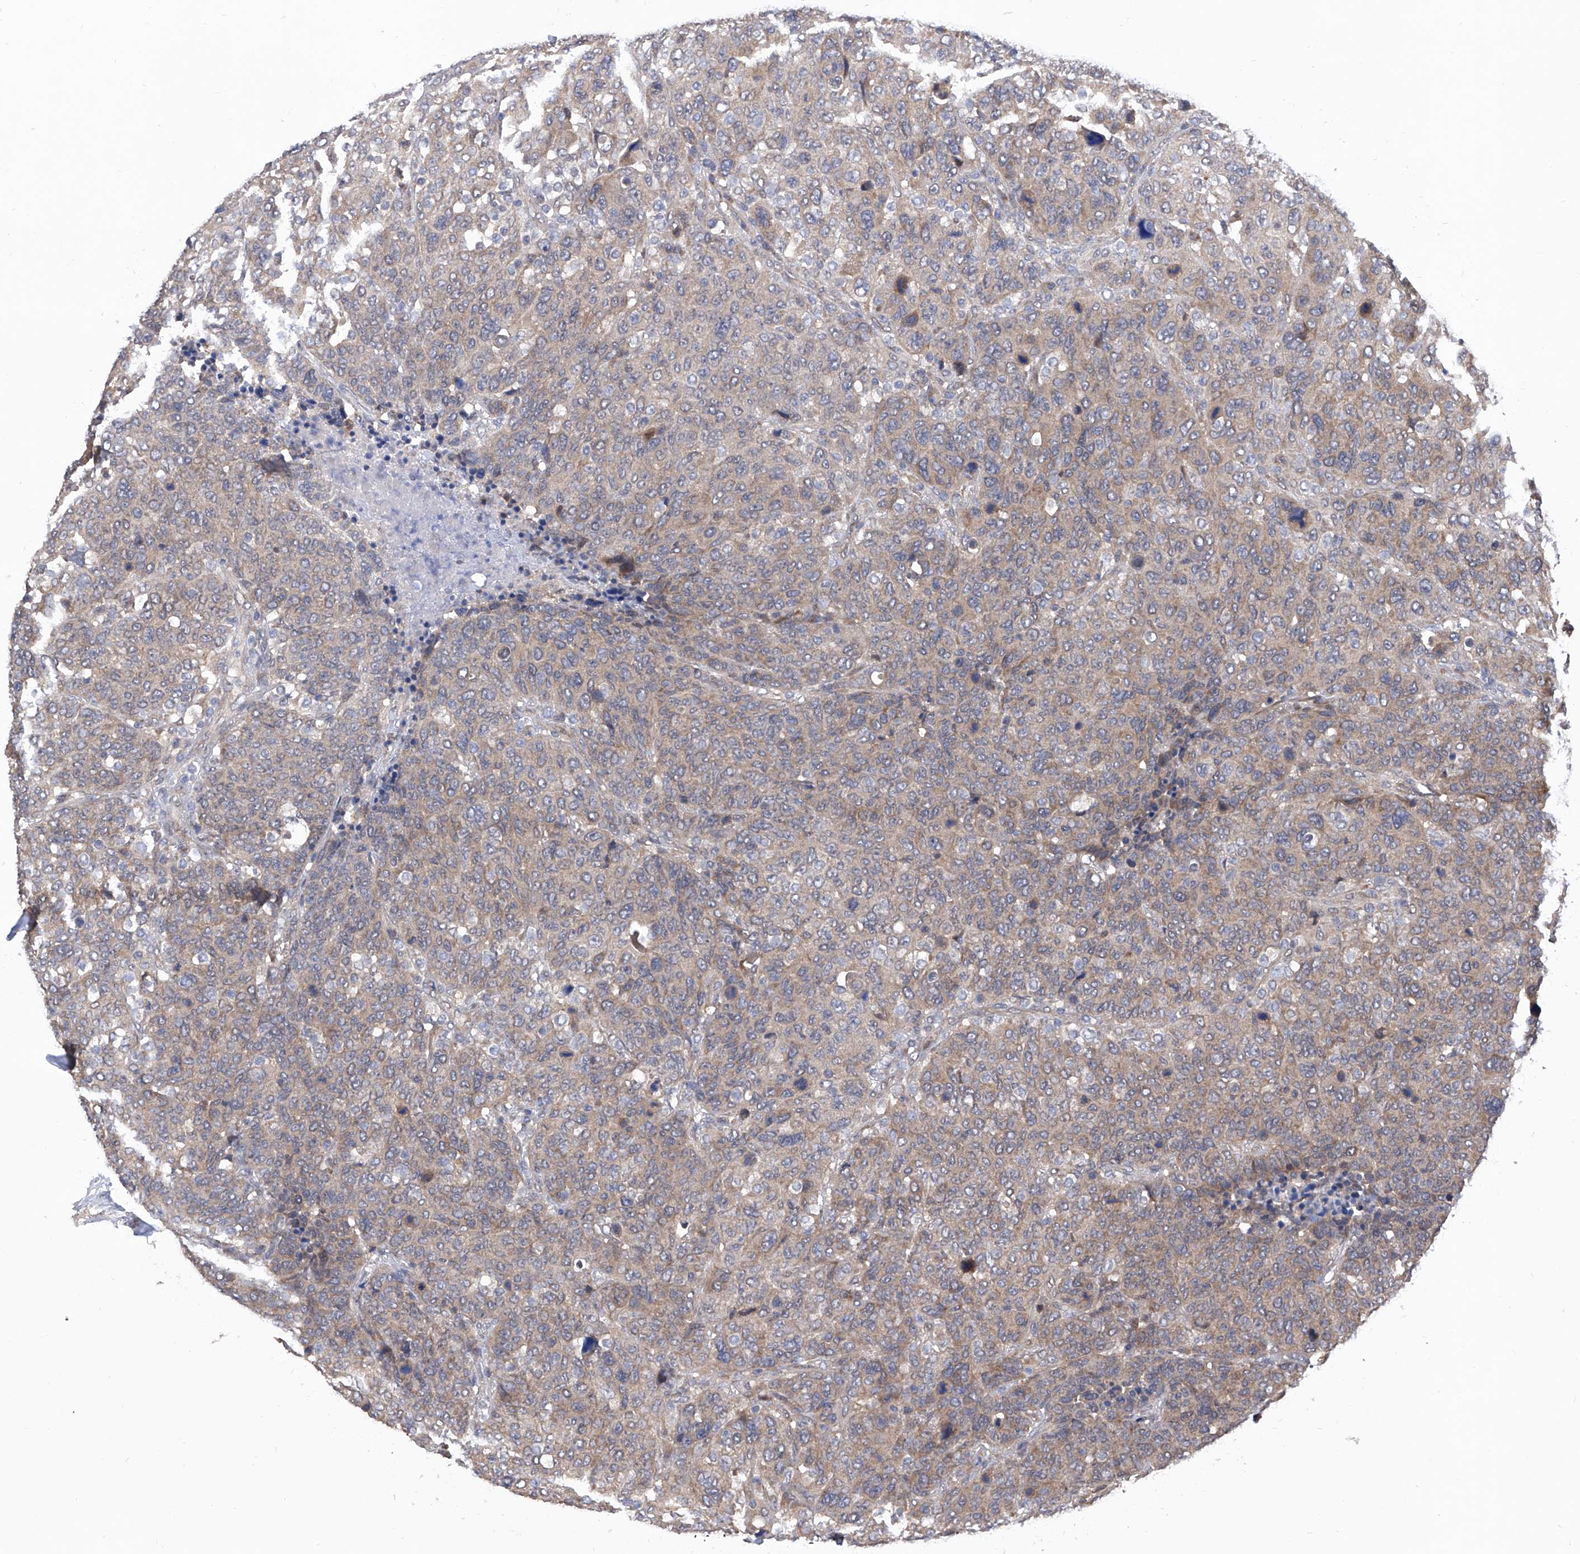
{"staining": {"intensity": "weak", "quantity": "25%-75%", "location": "cytoplasmic/membranous"}, "tissue": "breast cancer", "cell_type": "Tumor cells", "image_type": "cancer", "snomed": [{"axis": "morphology", "description": "Duct carcinoma"}, {"axis": "topography", "description": "Breast"}], "caption": "Protein expression analysis of human breast cancer (infiltrating ductal carcinoma) reveals weak cytoplasmic/membranous expression in approximately 25%-75% of tumor cells.", "gene": "USP45", "patient": {"sex": "female", "age": 37}}